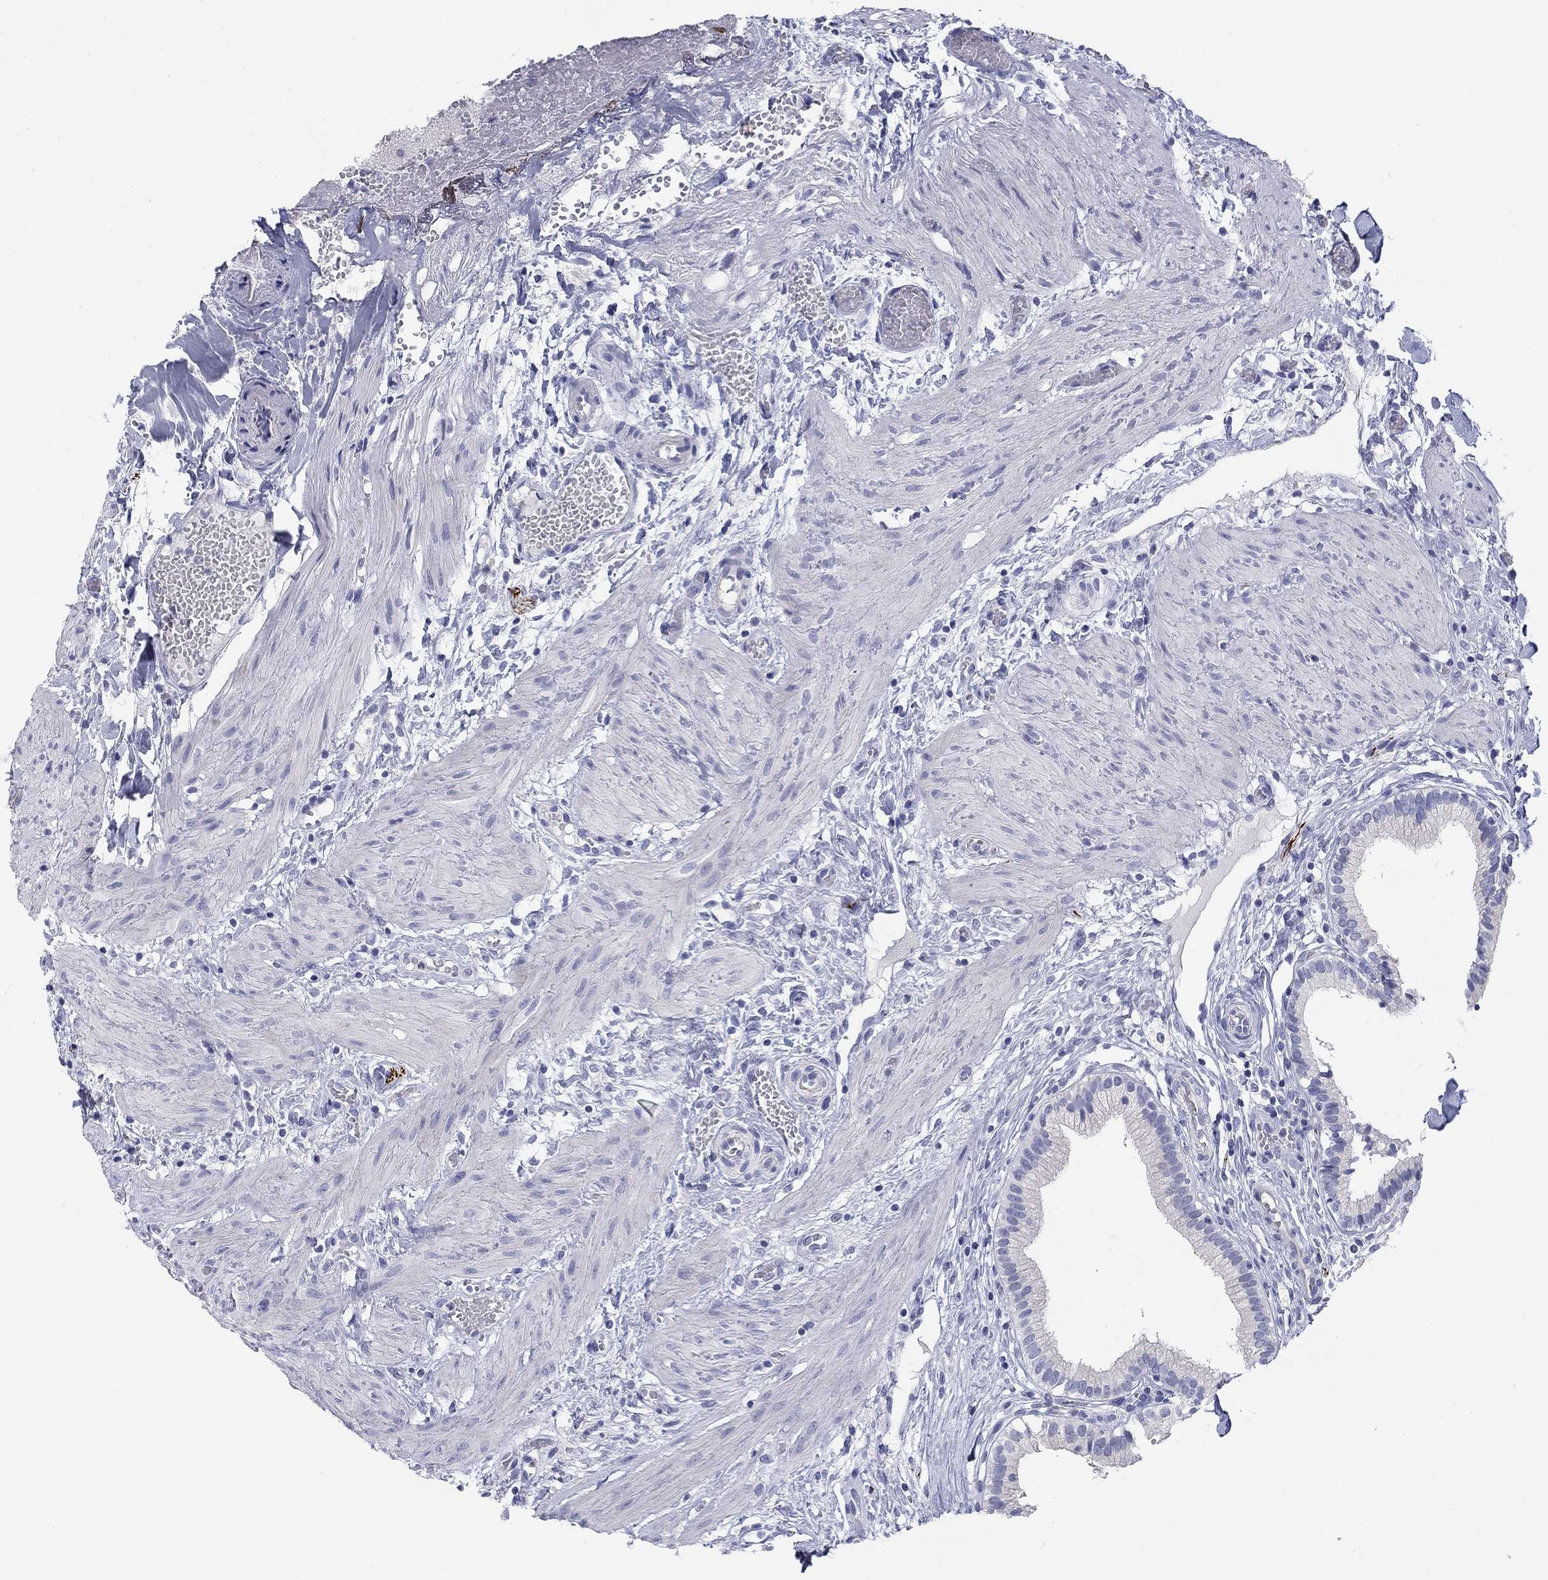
{"staining": {"intensity": "negative", "quantity": "none", "location": "none"}, "tissue": "gallbladder", "cell_type": "Glandular cells", "image_type": "normal", "snomed": [{"axis": "morphology", "description": "Normal tissue, NOS"}, {"axis": "topography", "description": "Gallbladder"}], "caption": "Immunohistochemistry histopathology image of benign gallbladder: gallbladder stained with DAB (3,3'-diaminobenzidine) reveals no significant protein expression in glandular cells.", "gene": "PRPH", "patient": {"sex": "female", "age": 24}}